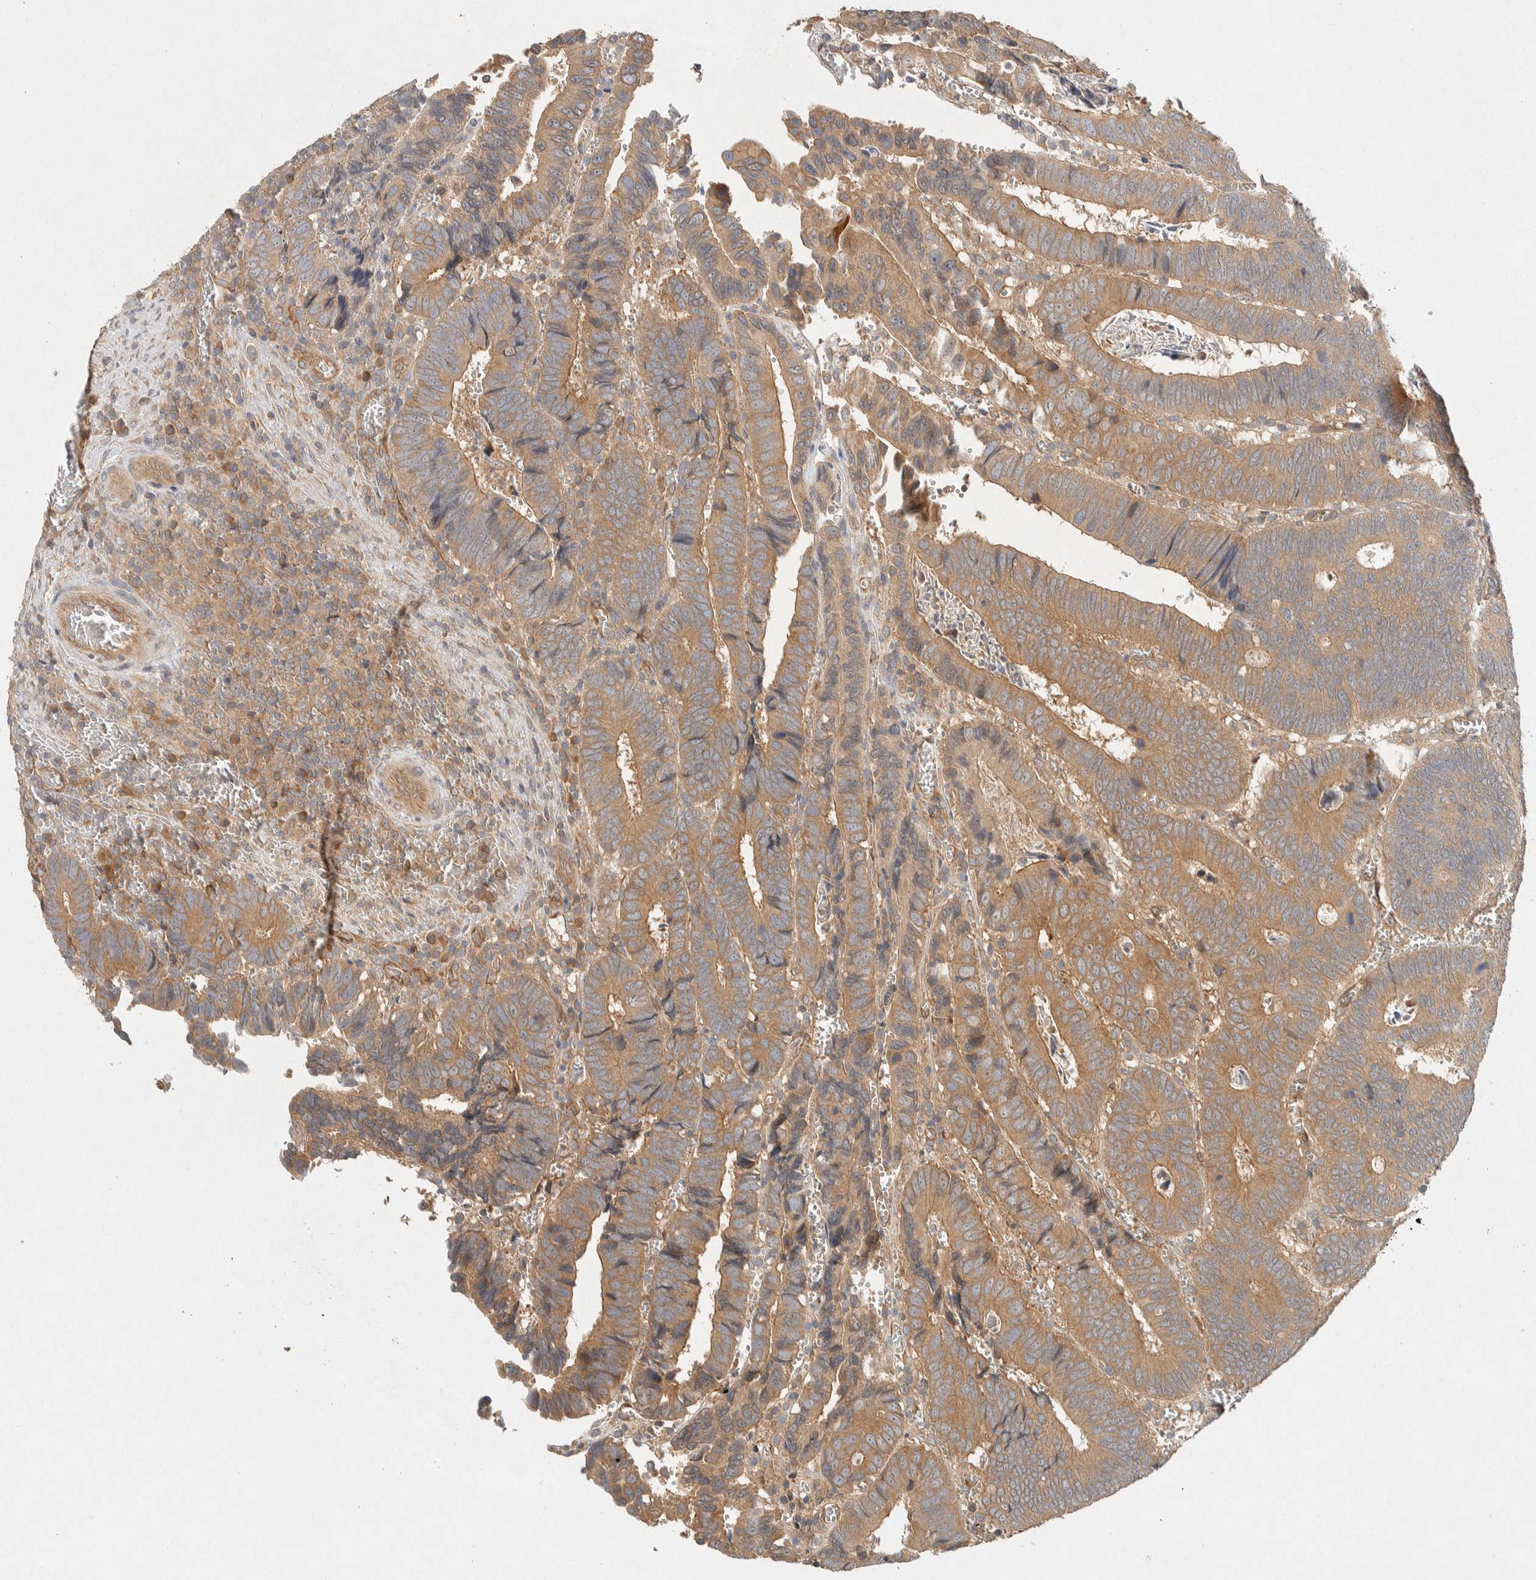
{"staining": {"intensity": "moderate", "quantity": ">75%", "location": "cytoplasmic/membranous"}, "tissue": "colorectal cancer", "cell_type": "Tumor cells", "image_type": "cancer", "snomed": [{"axis": "morphology", "description": "Inflammation, NOS"}, {"axis": "morphology", "description": "Adenocarcinoma, NOS"}, {"axis": "topography", "description": "Colon"}], "caption": "Adenocarcinoma (colorectal) stained with a protein marker displays moderate staining in tumor cells.", "gene": "PXK", "patient": {"sex": "male", "age": 72}}